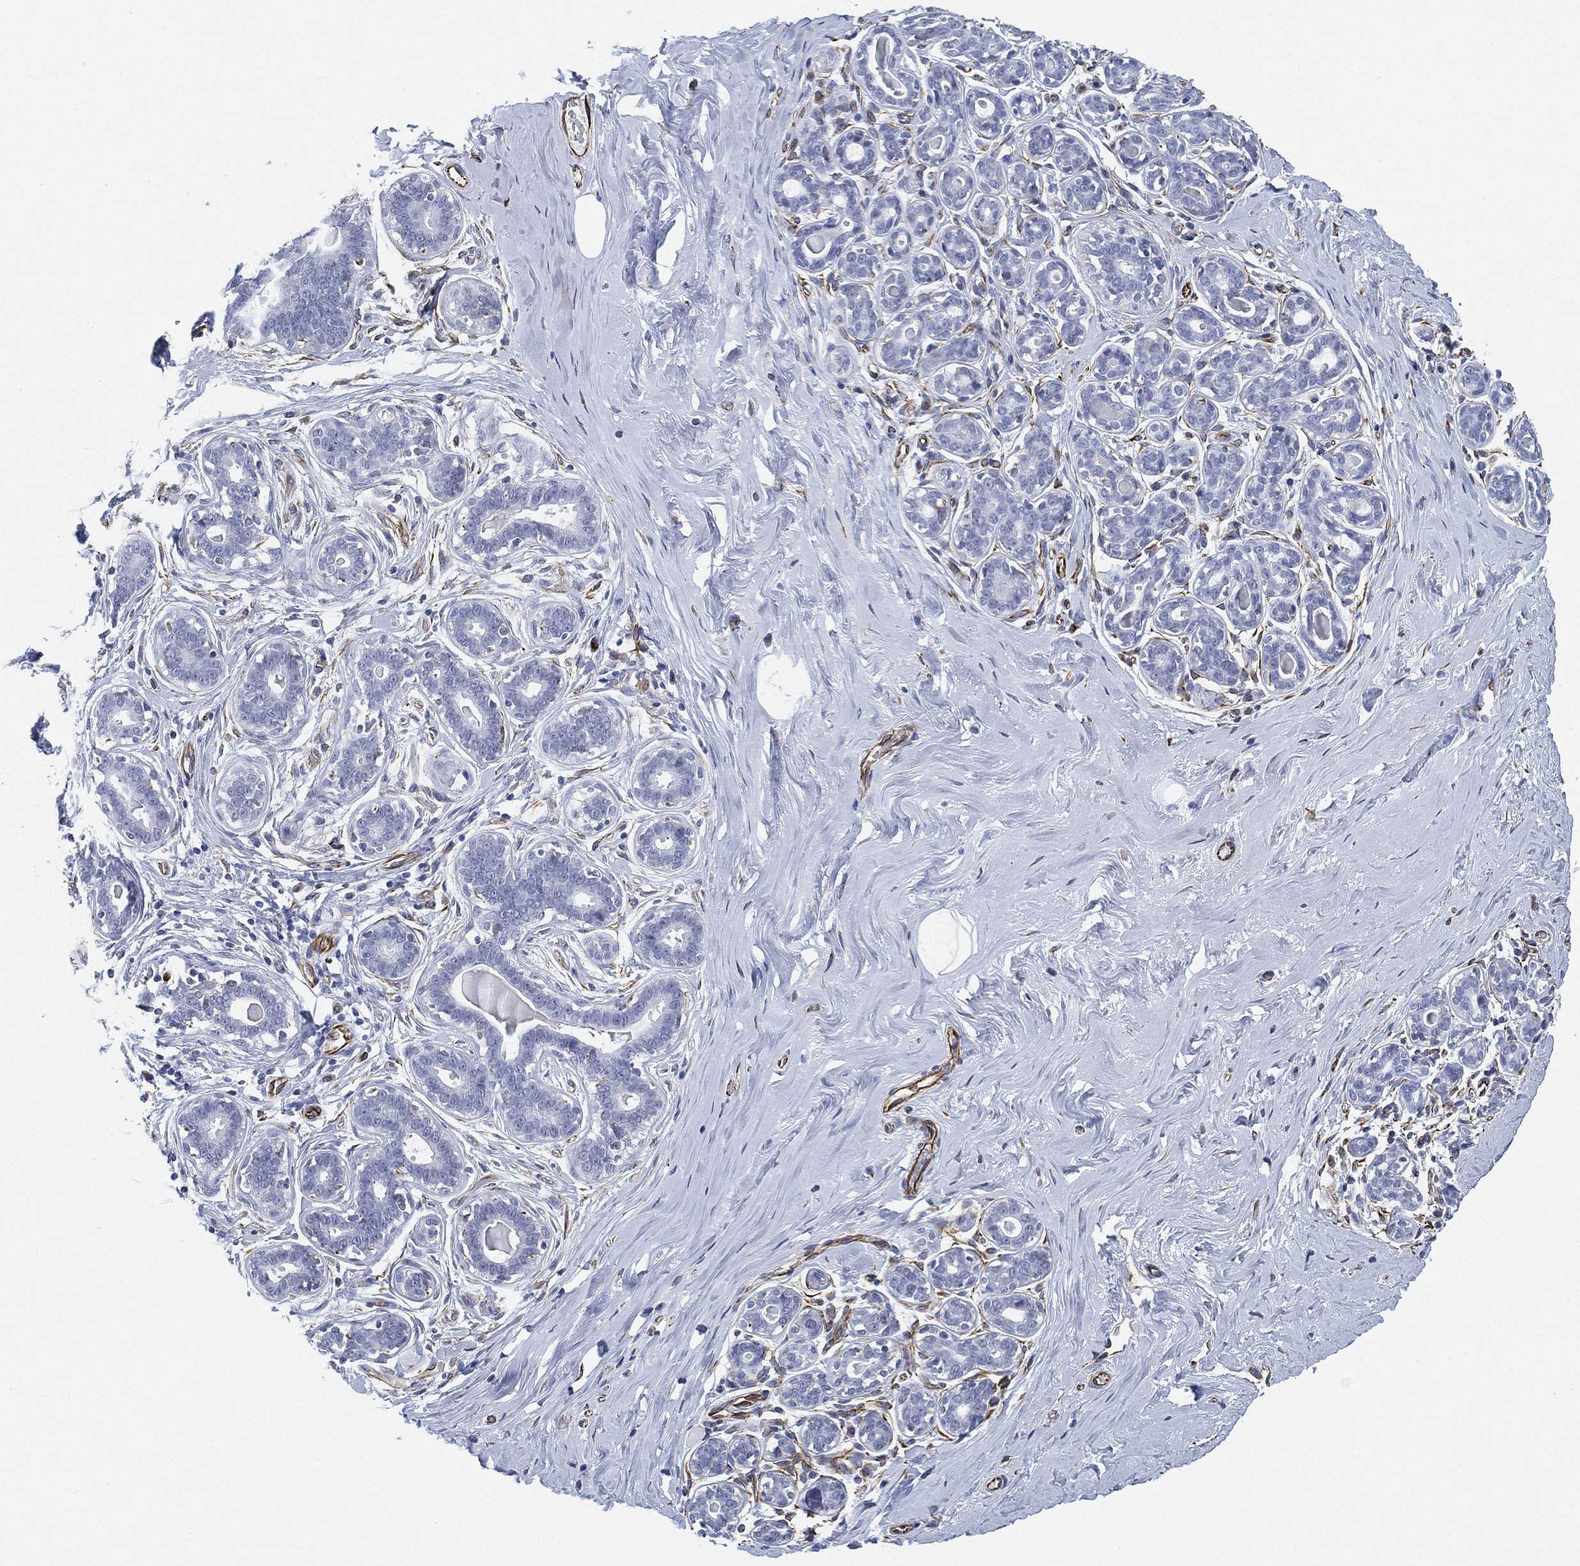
{"staining": {"intensity": "negative", "quantity": "none", "location": "none"}, "tissue": "breast", "cell_type": "Adipocytes", "image_type": "normal", "snomed": [{"axis": "morphology", "description": "Normal tissue, NOS"}, {"axis": "topography", "description": "Skin"}, {"axis": "topography", "description": "Breast"}], "caption": "There is no significant positivity in adipocytes of breast.", "gene": "PSKH2", "patient": {"sex": "female", "age": 43}}